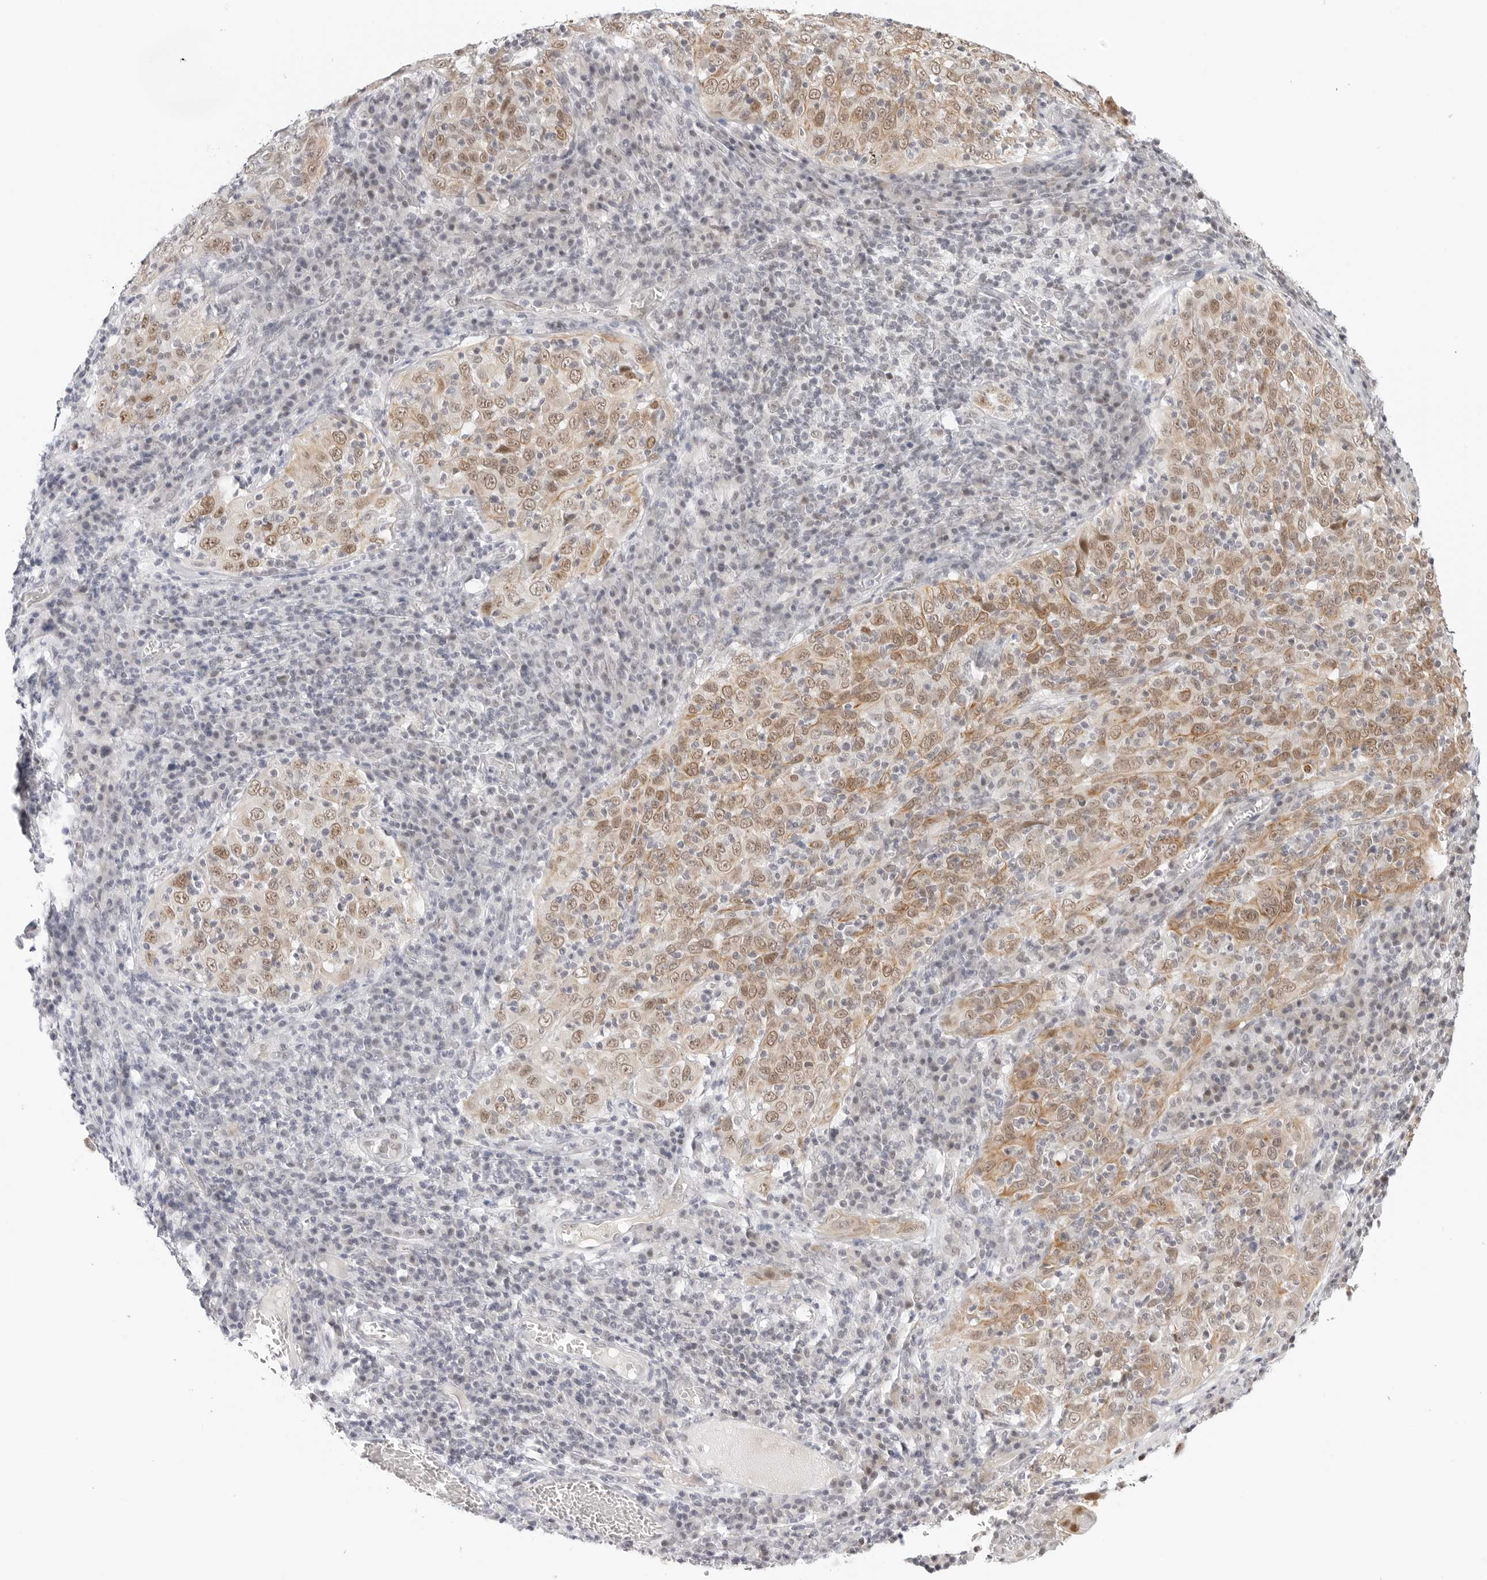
{"staining": {"intensity": "moderate", "quantity": ">75%", "location": "cytoplasmic/membranous,nuclear"}, "tissue": "cervical cancer", "cell_type": "Tumor cells", "image_type": "cancer", "snomed": [{"axis": "morphology", "description": "Squamous cell carcinoma, NOS"}, {"axis": "topography", "description": "Cervix"}], "caption": "The image shows immunohistochemical staining of squamous cell carcinoma (cervical). There is moderate cytoplasmic/membranous and nuclear expression is present in approximately >75% of tumor cells.", "gene": "TSEN2", "patient": {"sex": "female", "age": 46}}